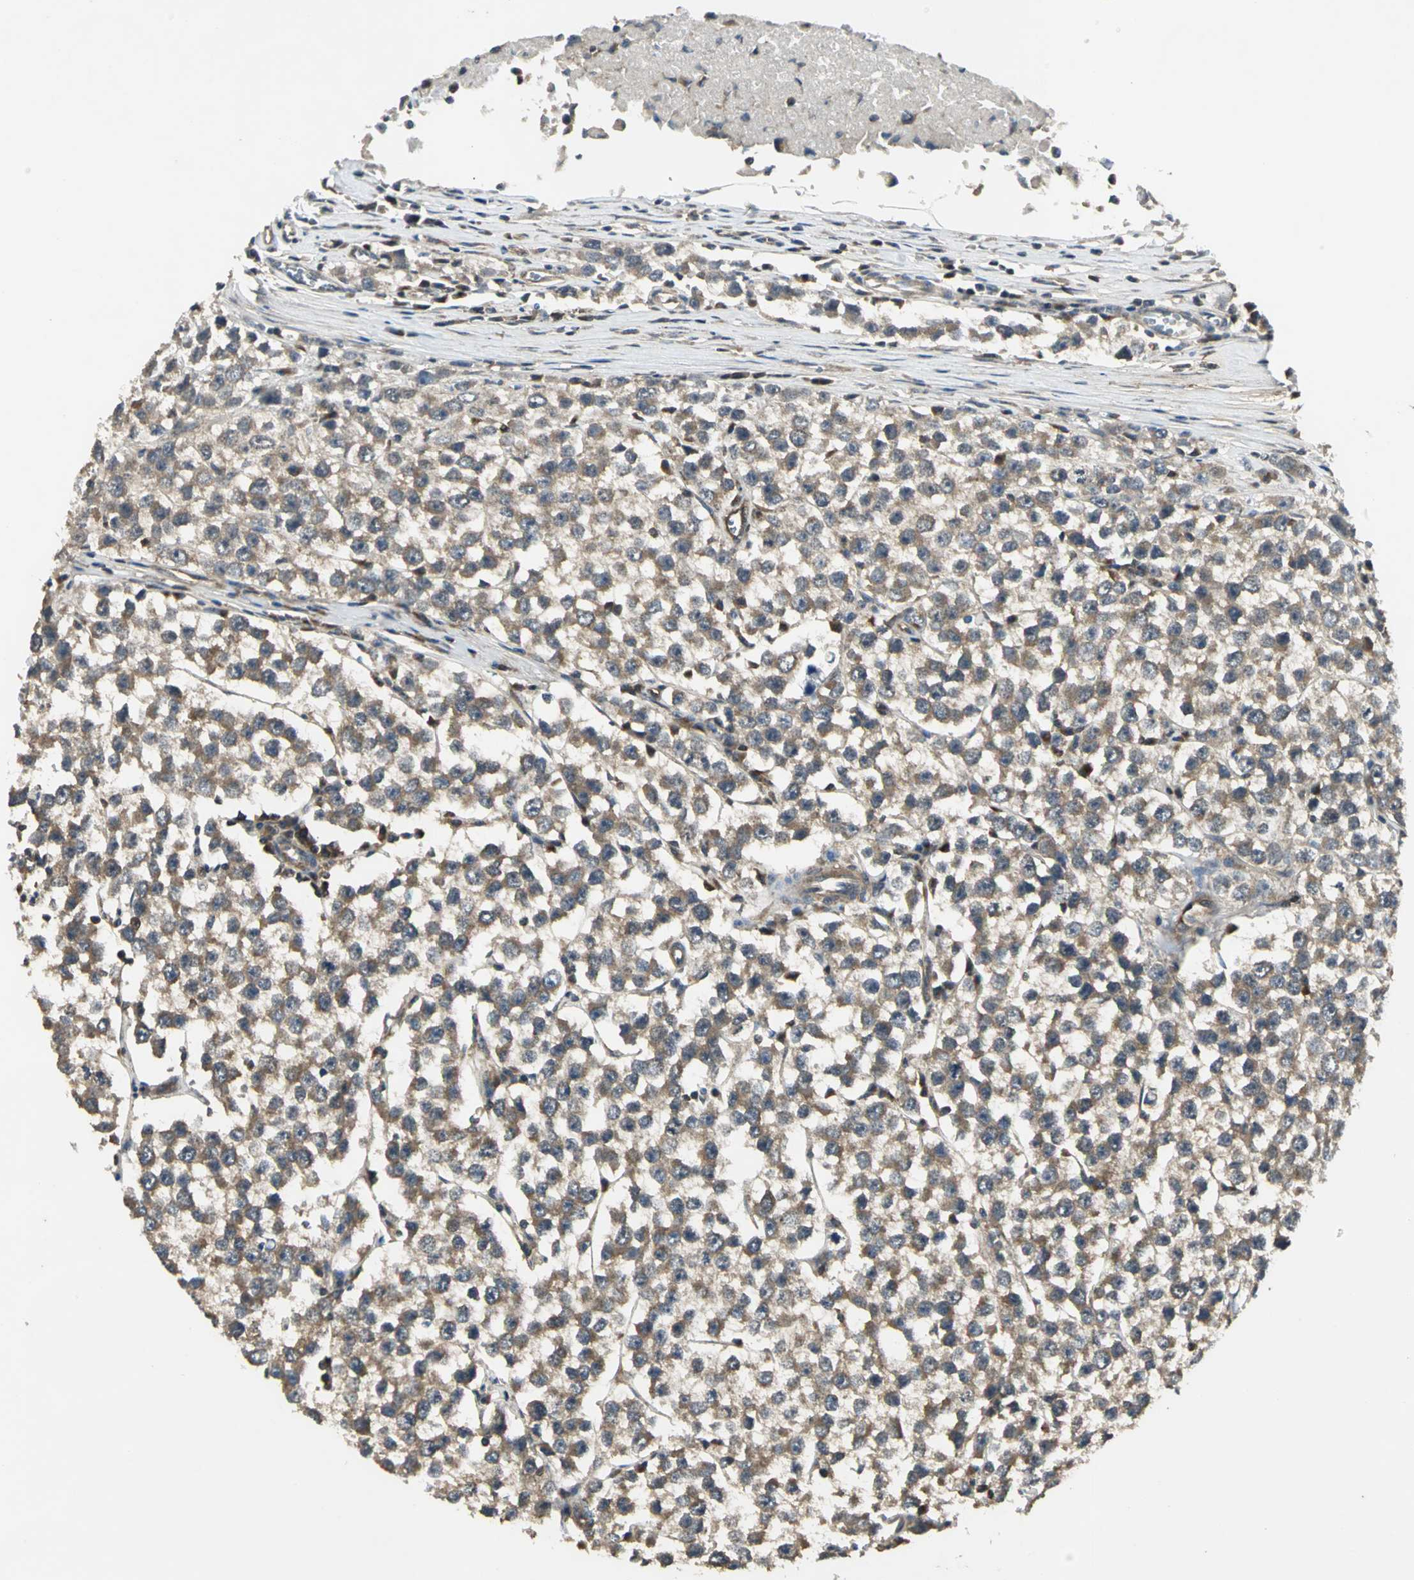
{"staining": {"intensity": "weak", "quantity": ">75%", "location": "cytoplasmic/membranous"}, "tissue": "testis cancer", "cell_type": "Tumor cells", "image_type": "cancer", "snomed": [{"axis": "morphology", "description": "Seminoma, NOS"}, {"axis": "morphology", "description": "Carcinoma, Embryonal, NOS"}, {"axis": "topography", "description": "Testis"}], "caption": "Seminoma (testis) stained with IHC exhibits weak cytoplasmic/membranous staining in approximately >75% of tumor cells.", "gene": "IRF3", "patient": {"sex": "male", "age": 52}}